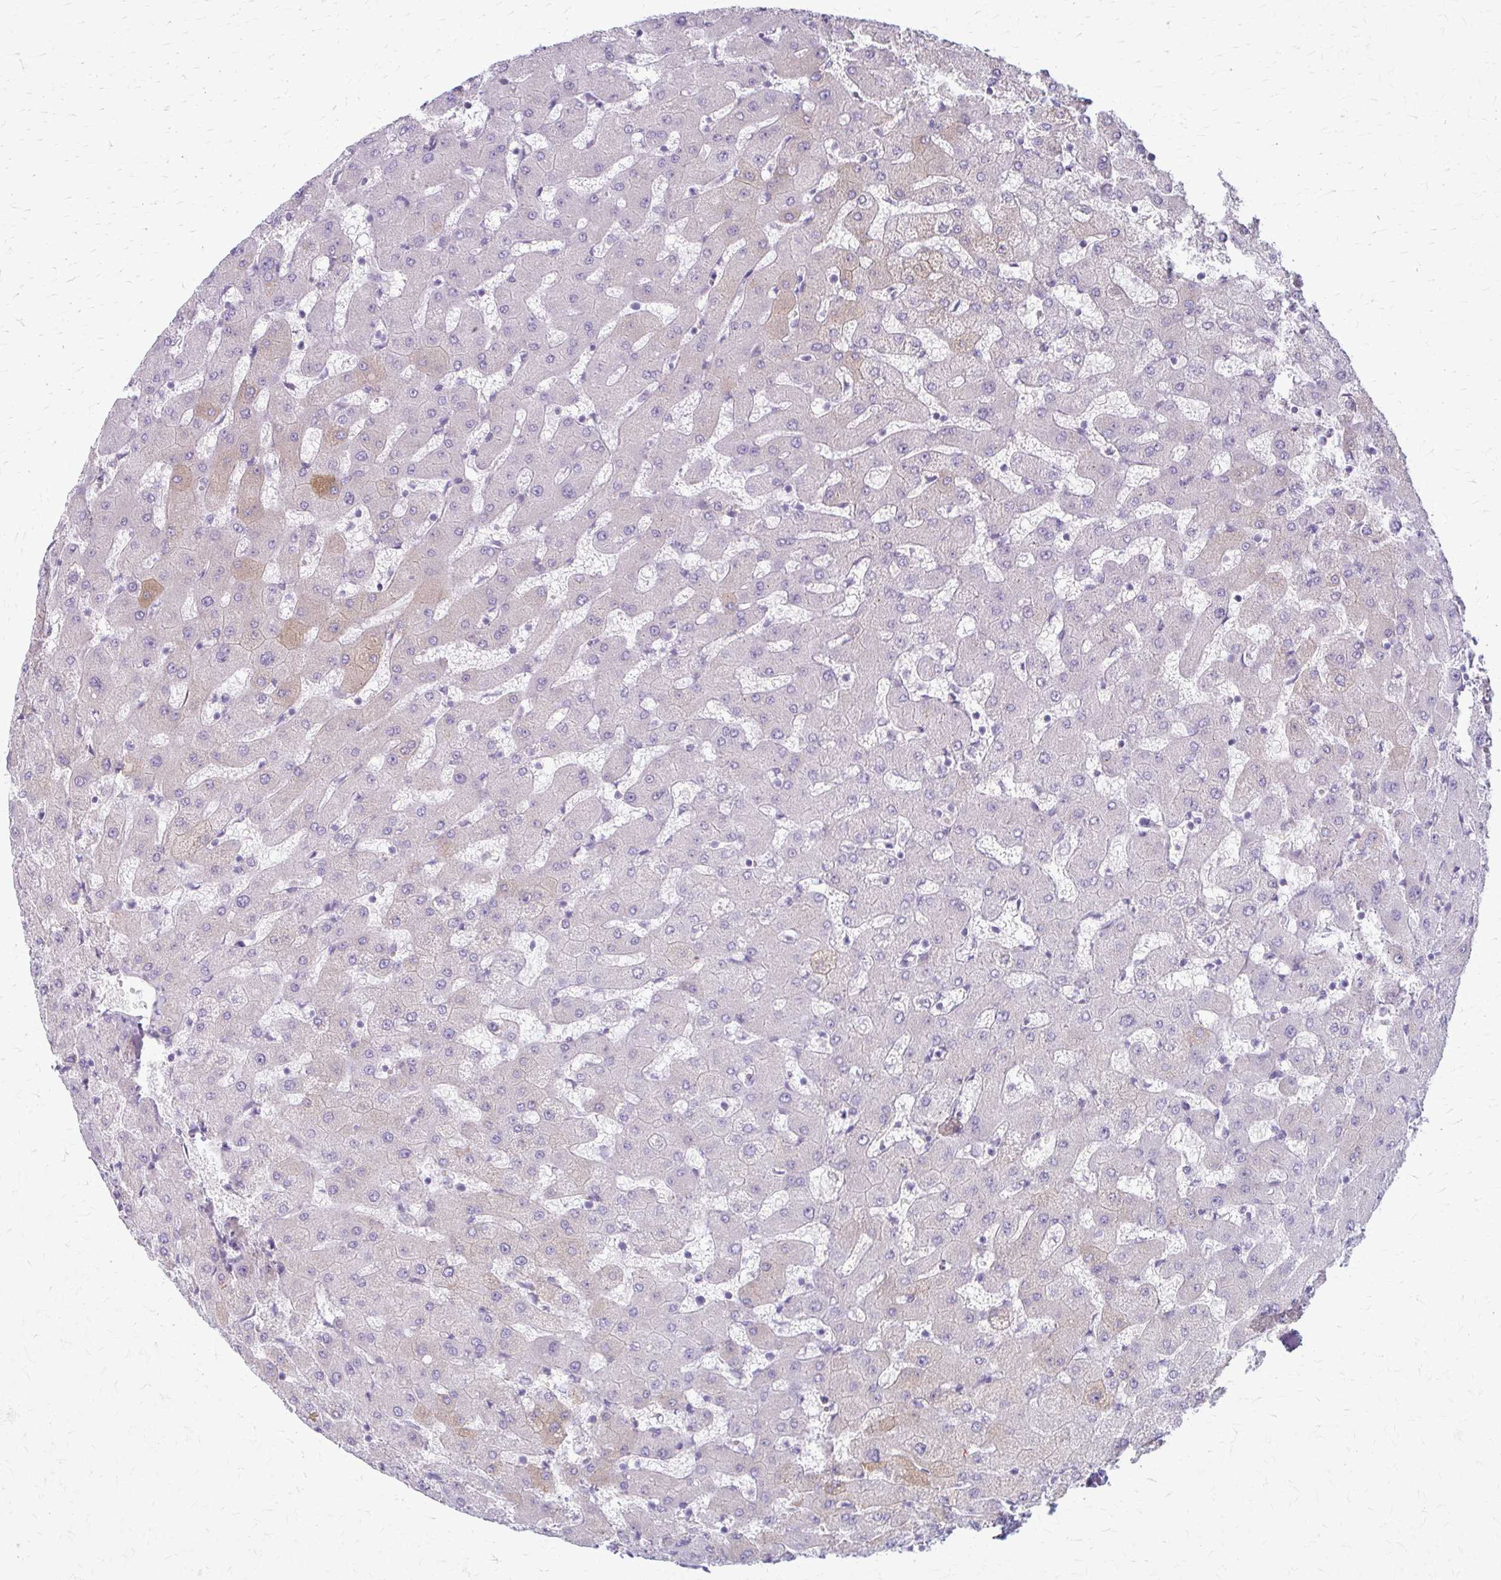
{"staining": {"intensity": "negative", "quantity": "none", "location": "none"}, "tissue": "liver", "cell_type": "Cholangiocytes", "image_type": "normal", "snomed": [{"axis": "morphology", "description": "Normal tissue, NOS"}, {"axis": "topography", "description": "Liver"}], "caption": "Immunohistochemical staining of unremarkable liver shows no significant expression in cholangiocytes. The staining was performed using DAB to visualize the protein expression in brown, while the nuclei were stained in blue with hematoxylin (Magnification: 20x).", "gene": "LDLRAP1", "patient": {"sex": "female", "age": 63}}